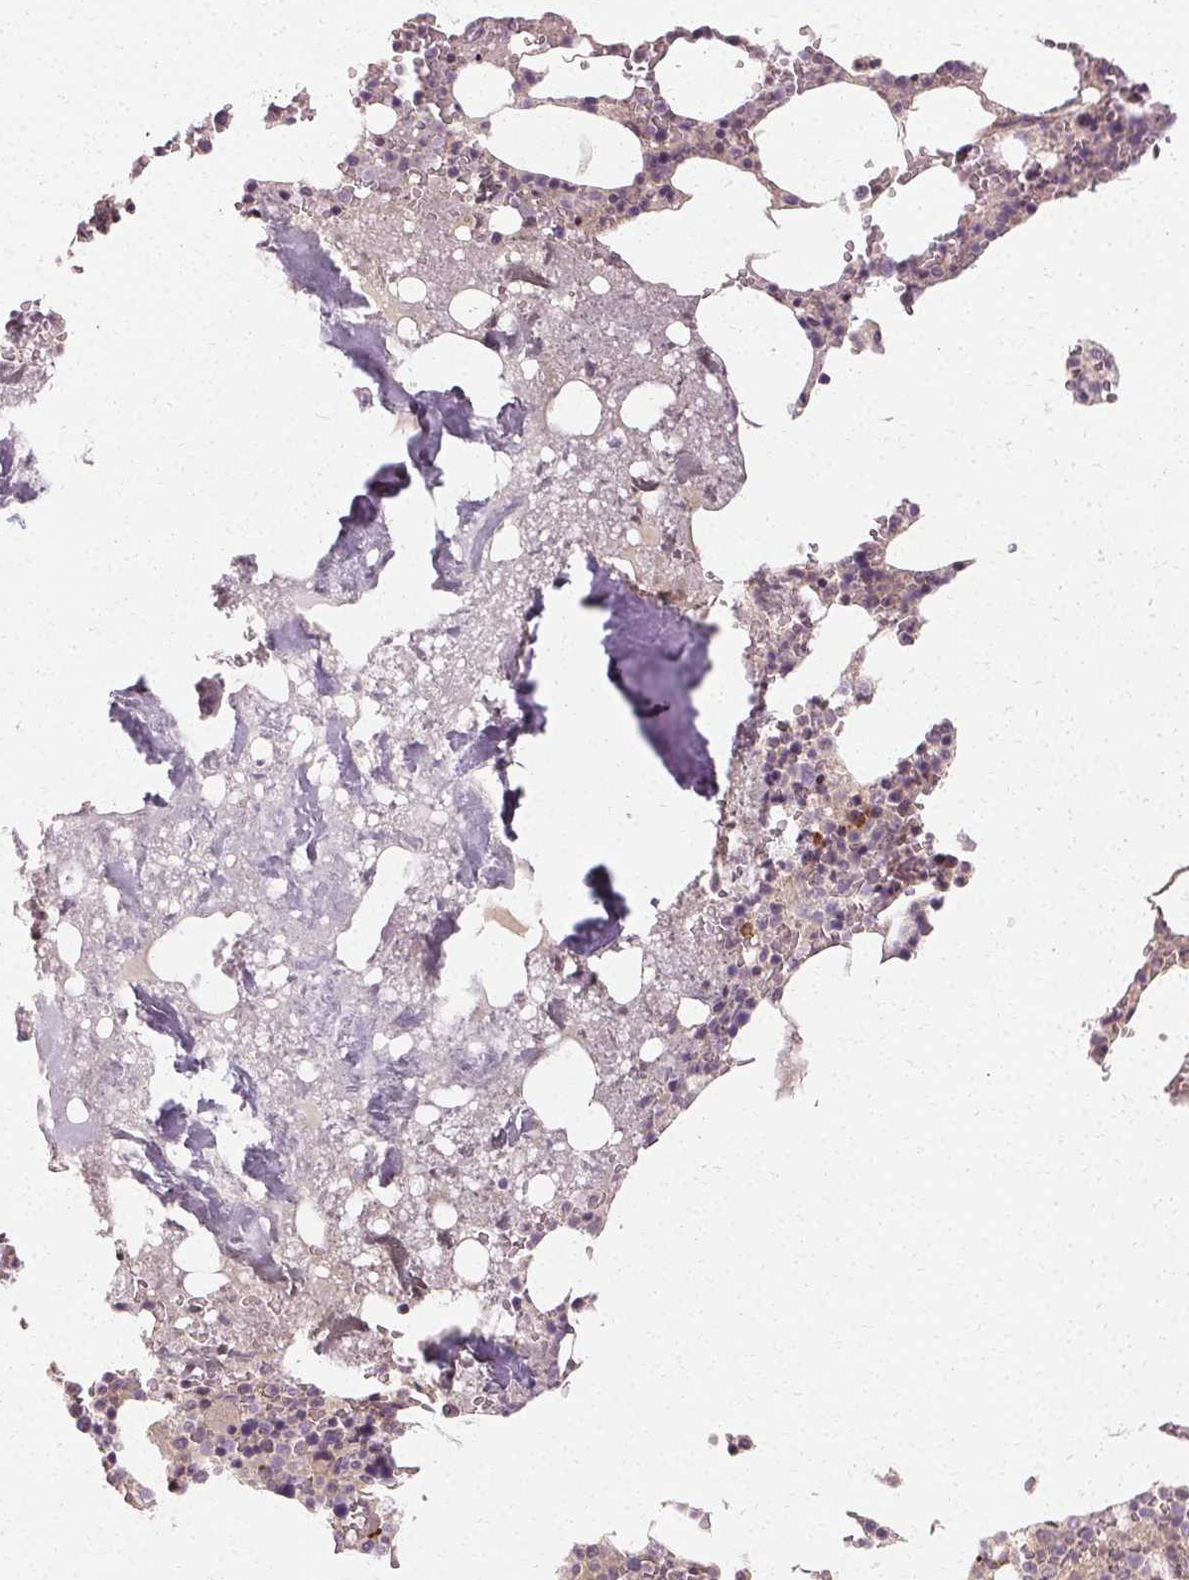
{"staining": {"intensity": "weak", "quantity": "<25%", "location": "cytoplasmic/membranous"}, "tissue": "bone marrow", "cell_type": "Hematopoietic cells", "image_type": "normal", "snomed": [{"axis": "morphology", "description": "Normal tissue, NOS"}, {"axis": "topography", "description": "Bone marrow"}], "caption": "An immunohistochemistry (IHC) image of unremarkable bone marrow is shown. There is no staining in hematopoietic cells of bone marrow.", "gene": "APLP1", "patient": {"sex": "female", "age": 42}}